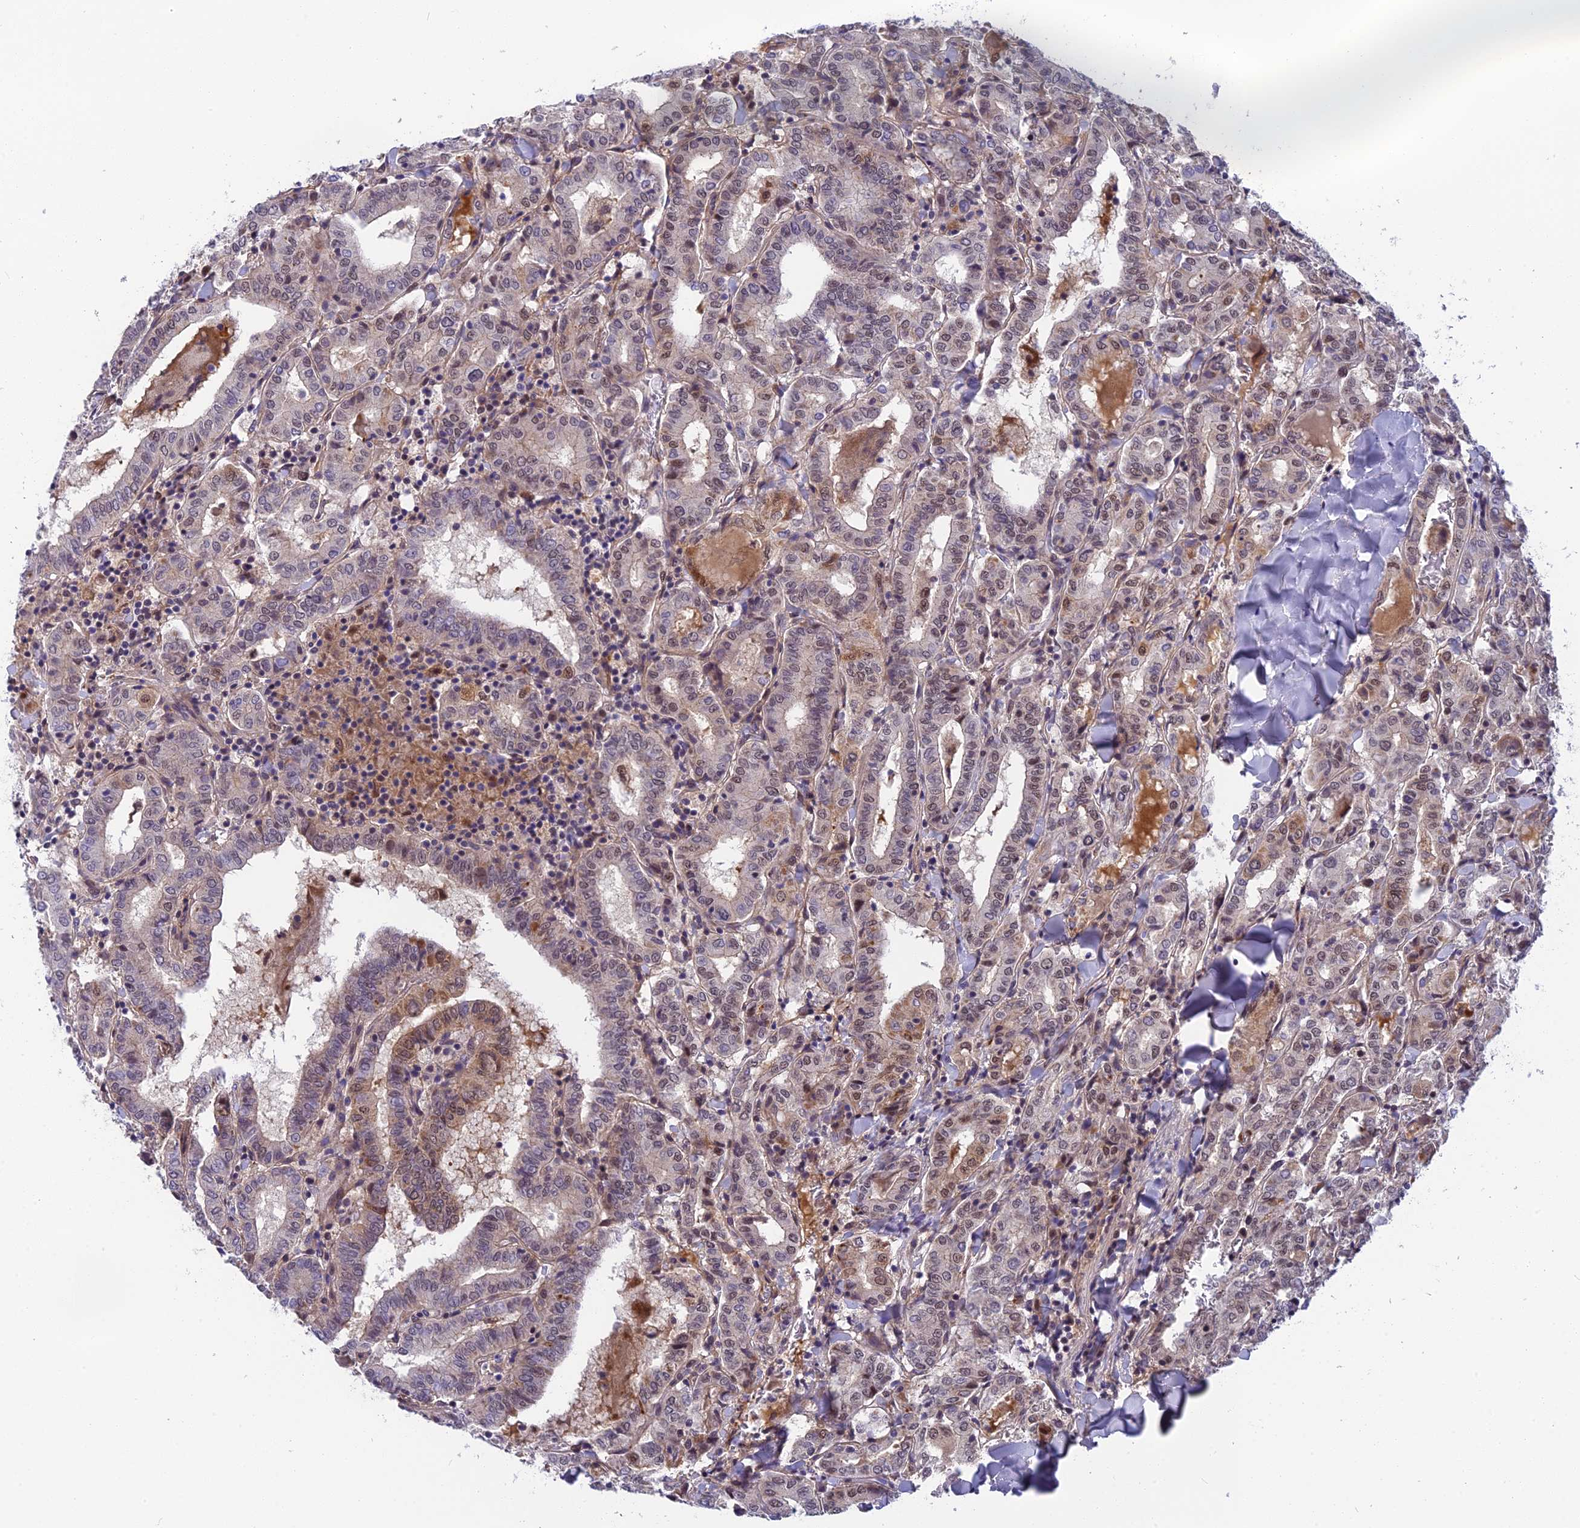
{"staining": {"intensity": "weak", "quantity": "25%-75%", "location": "nuclear"}, "tissue": "thyroid cancer", "cell_type": "Tumor cells", "image_type": "cancer", "snomed": [{"axis": "morphology", "description": "Papillary adenocarcinoma, NOS"}, {"axis": "topography", "description": "Thyroid gland"}], "caption": "There is low levels of weak nuclear staining in tumor cells of thyroid cancer (papillary adenocarcinoma), as demonstrated by immunohistochemical staining (brown color).", "gene": "CMC1", "patient": {"sex": "female", "age": 72}}